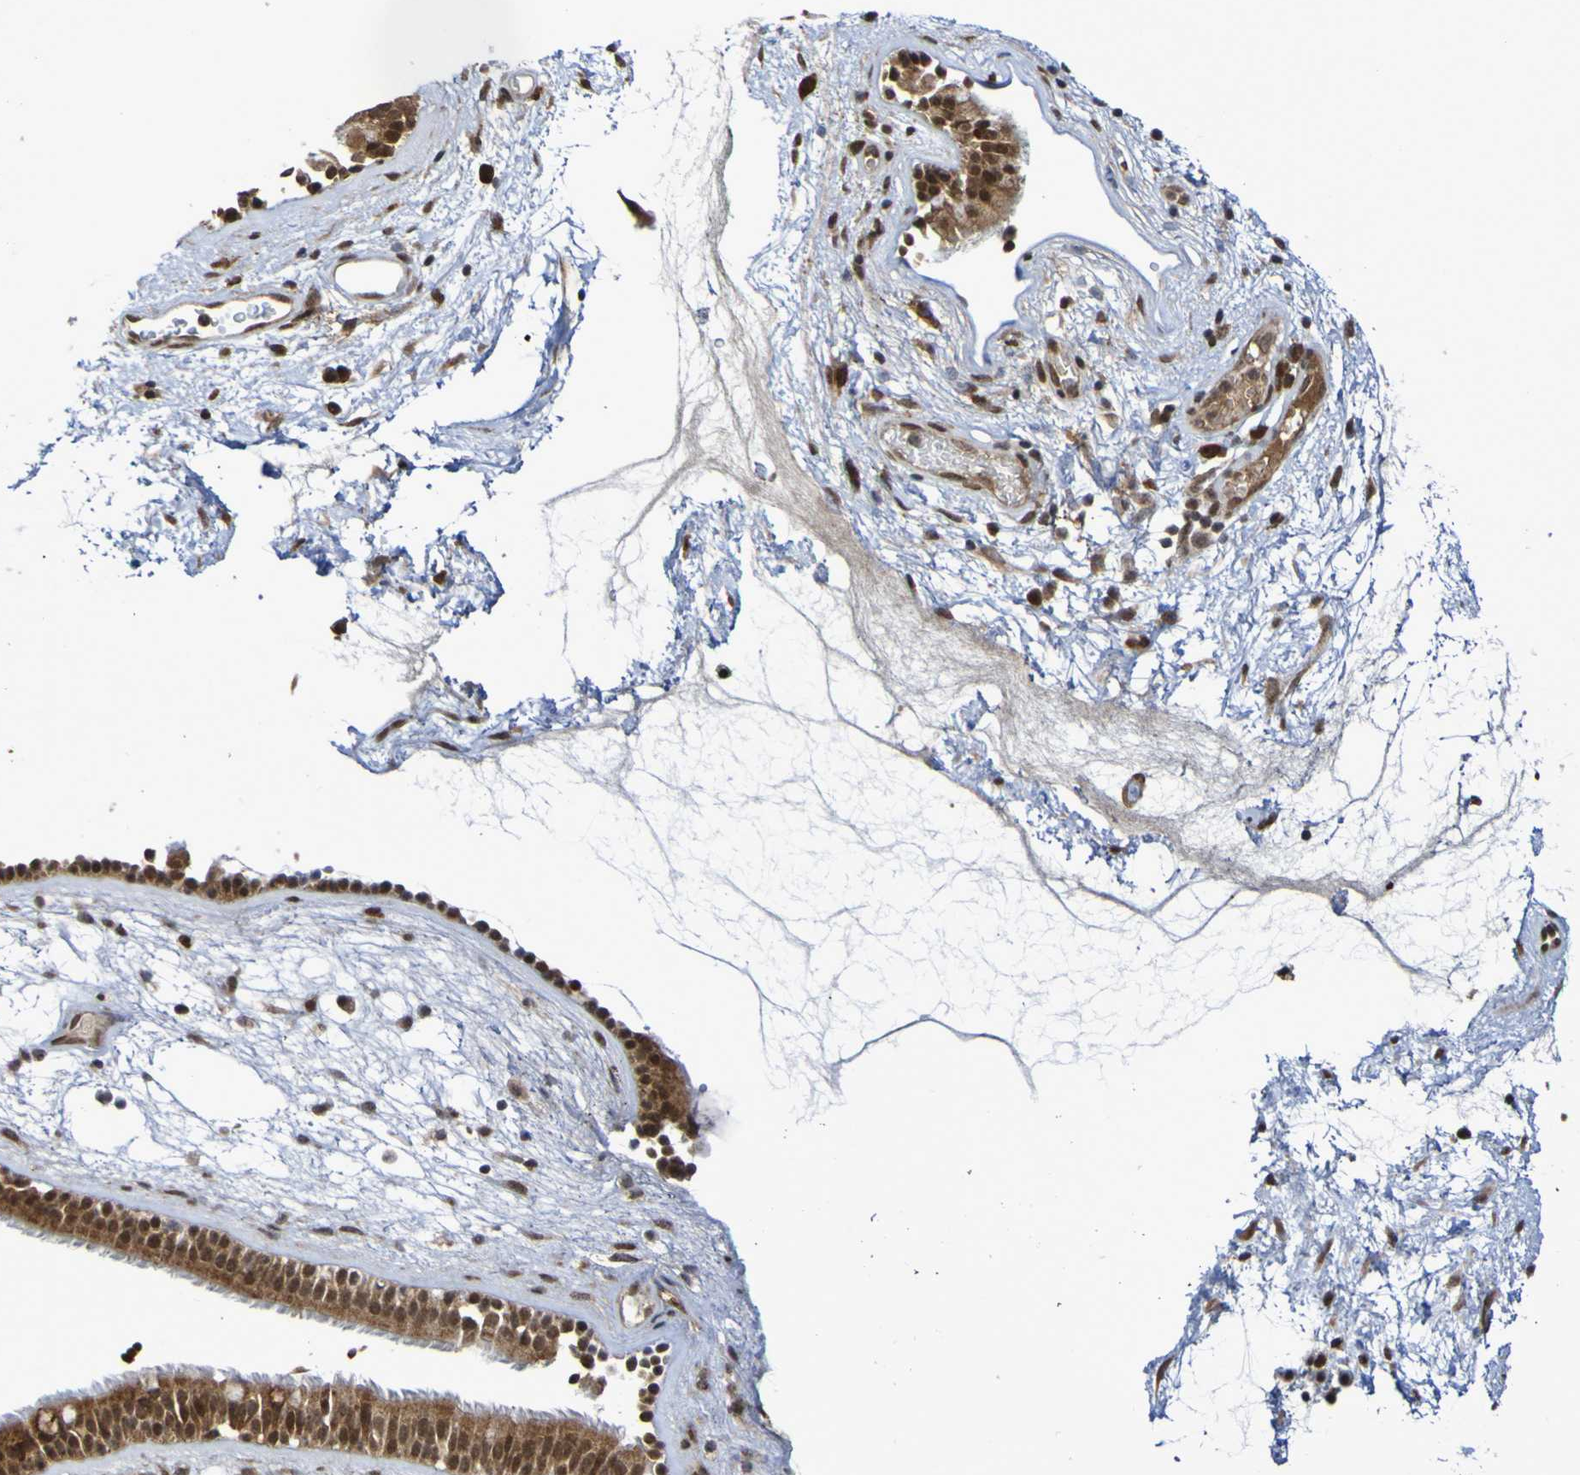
{"staining": {"intensity": "moderate", "quantity": ">75%", "location": "cytoplasmic/membranous,nuclear"}, "tissue": "nasopharynx", "cell_type": "Respiratory epithelial cells", "image_type": "normal", "snomed": [{"axis": "morphology", "description": "Normal tissue, NOS"}, {"axis": "morphology", "description": "Inflammation, NOS"}, {"axis": "topography", "description": "Nasopharynx"}], "caption": "Immunohistochemistry staining of normal nasopharynx, which shows medium levels of moderate cytoplasmic/membranous,nuclear expression in about >75% of respiratory epithelial cells indicating moderate cytoplasmic/membranous,nuclear protein positivity. The staining was performed using DAB (3,3'-diaminobenzidine) (brown) for protein detection and nuclei were counterstained in hematoxylin (blue).", "gene": "ITLN1", "patient": {"sex": "male", "age": 48}}